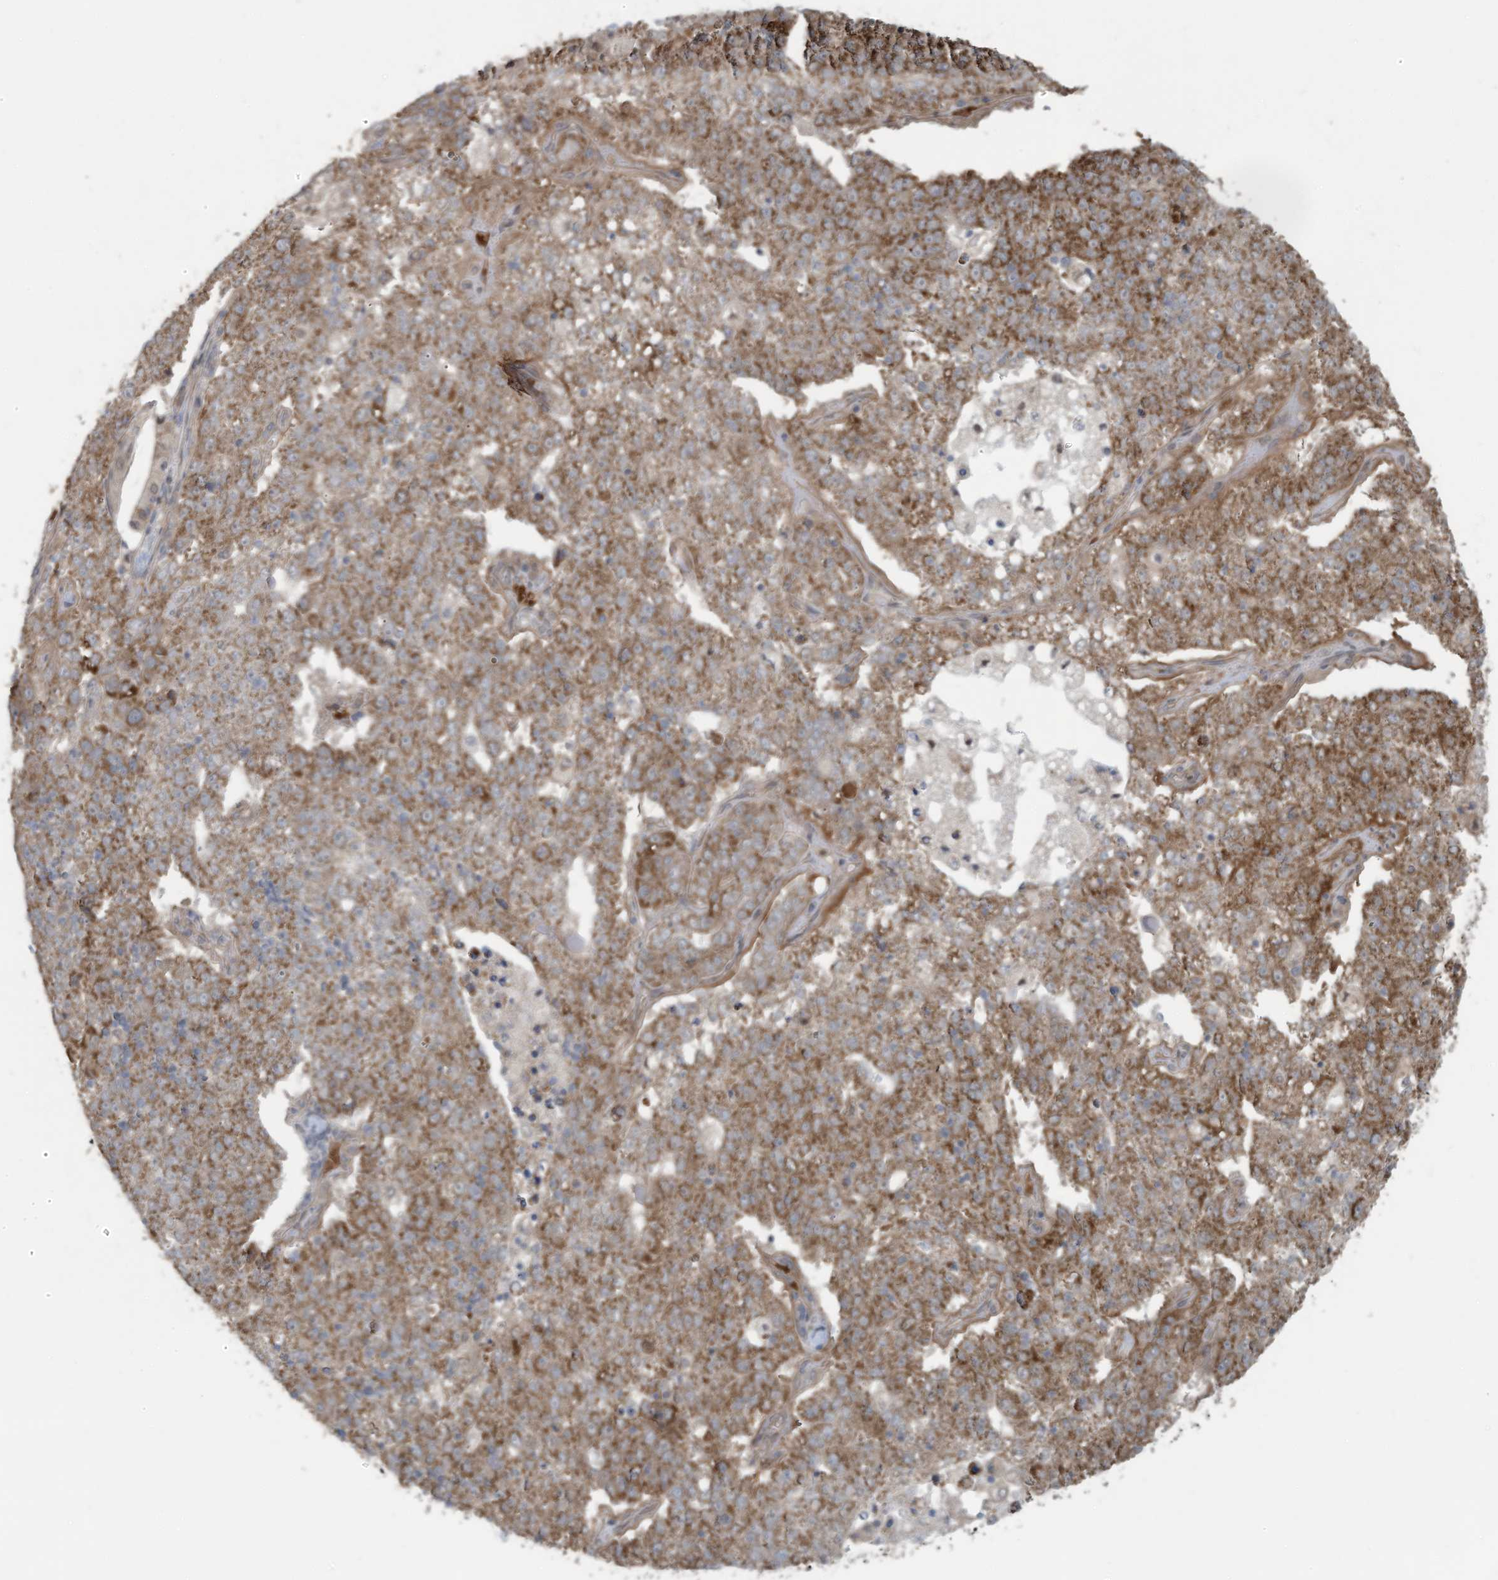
{"staining": {"intensity": "moderate", "quantity": ">75%", "location": "cytoplasmic/membranous"}, "tissue": "pancreatic cancer", "cell_type": "Tumor cells", "image_type": "cancer", "snomed": [{"axis": "morphology", "description": "Adenocarcinoma, NOS"}, {"axis": "topography", "description": "Pancreas"}], "caption": "Pancreatic adenocarcinoma stained with a brown dye displays moderate cytoplasmic/membranous positive staining in approximately >75% of tumor cells.", "gene": "ERI2", "patient": {"sex": "female", "age": 61}}